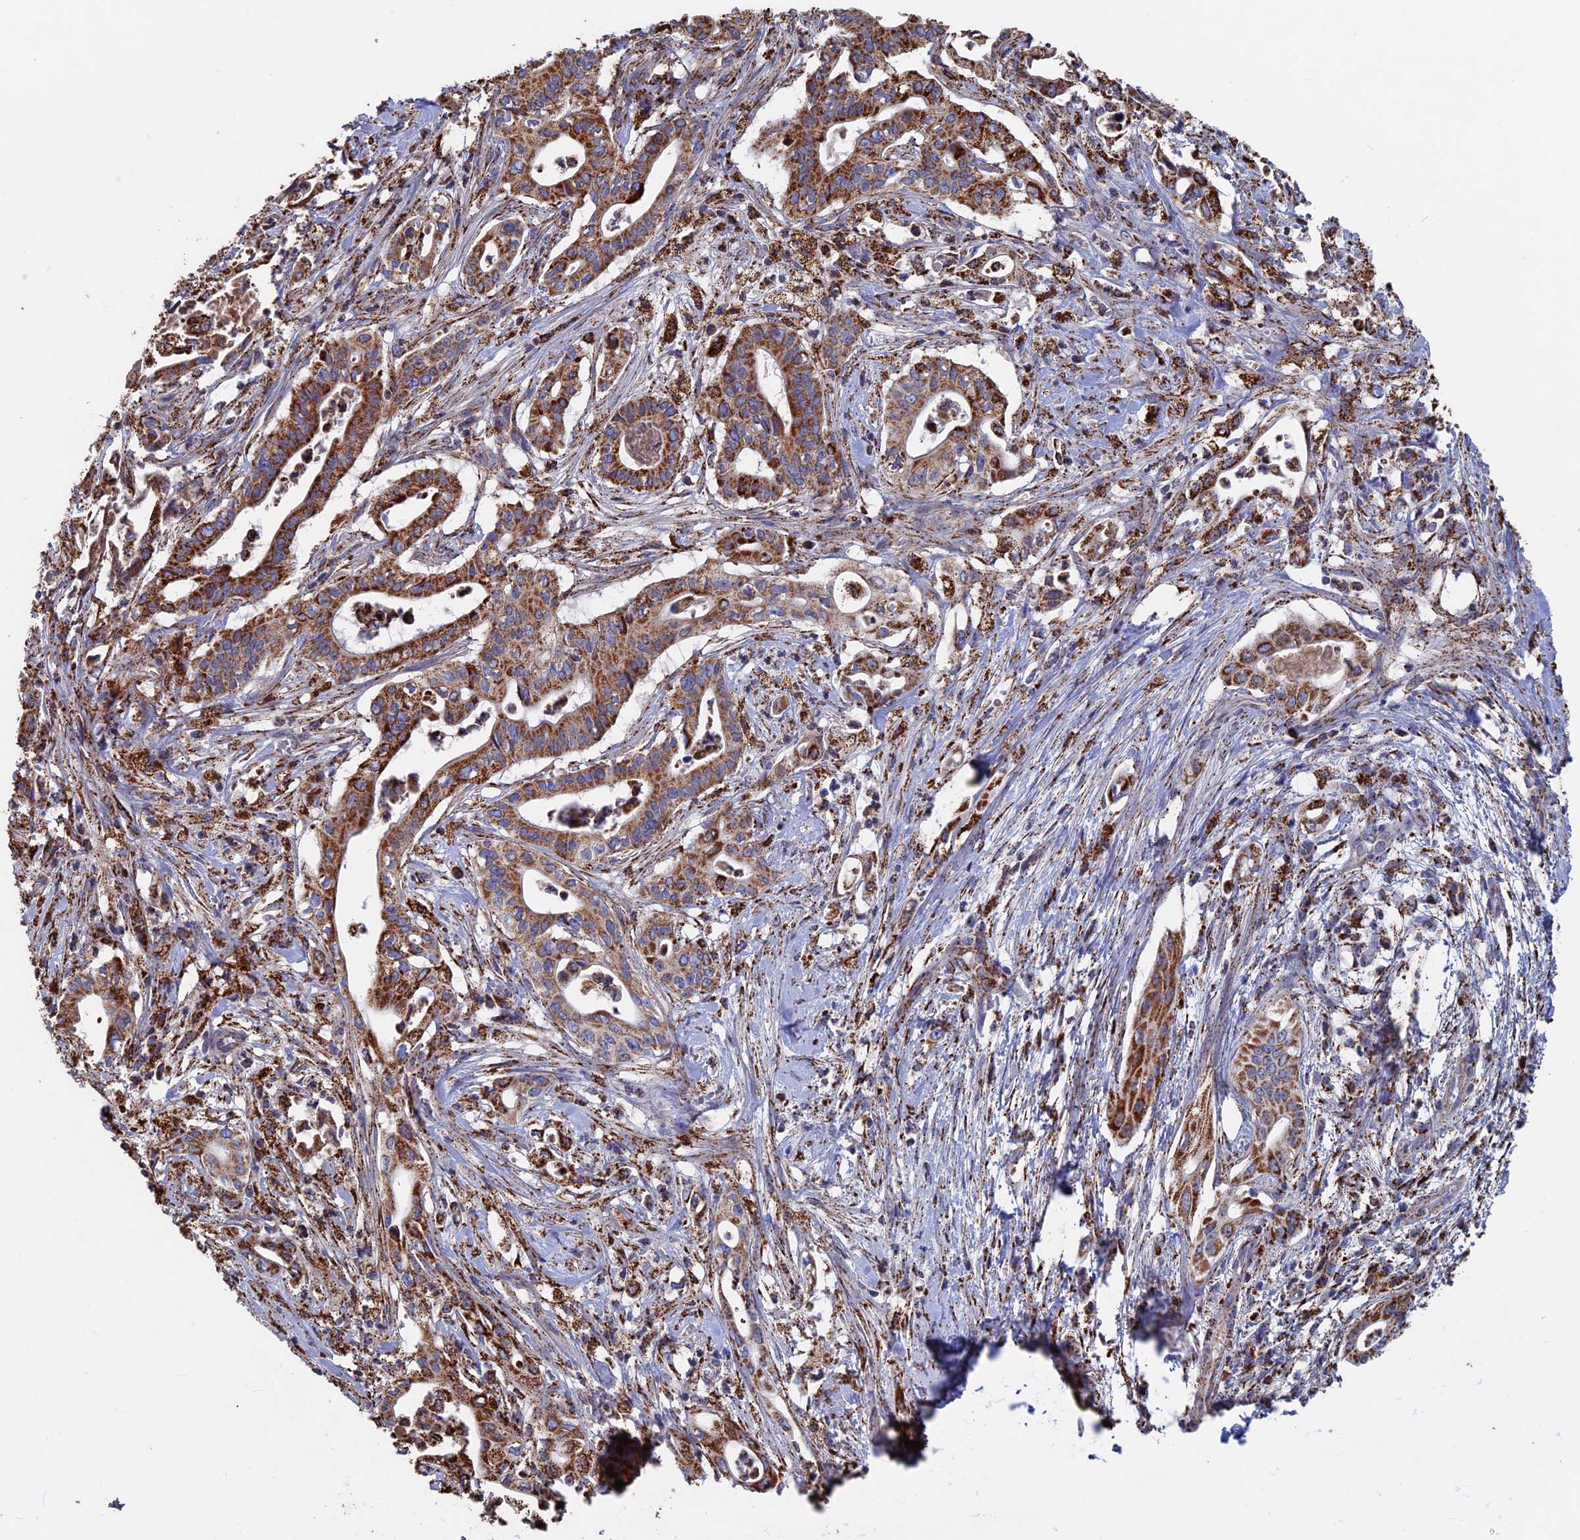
{"staining": {"intensity": "moderate", "quantity": ">75%", "location": "cytoplasmic/membranous"}, "tissue": "pancreatic cancer", "cell_type": "Tumor cells", "image_type": "cancer", "snomed": [{"axis": "morphology", "description": "Adenocarcinoma, NOS"}, {"axis": "topography", "description": "Pancreas"}], "caption": "Human pancreatic adenocarcinoma stained with a brown dye shows moderate cytoplasmic/membranous positive expression in approximately >75% of tumor cells.", "gene": "SEC24D", "patient": {"sex": "female", "age": 77}}